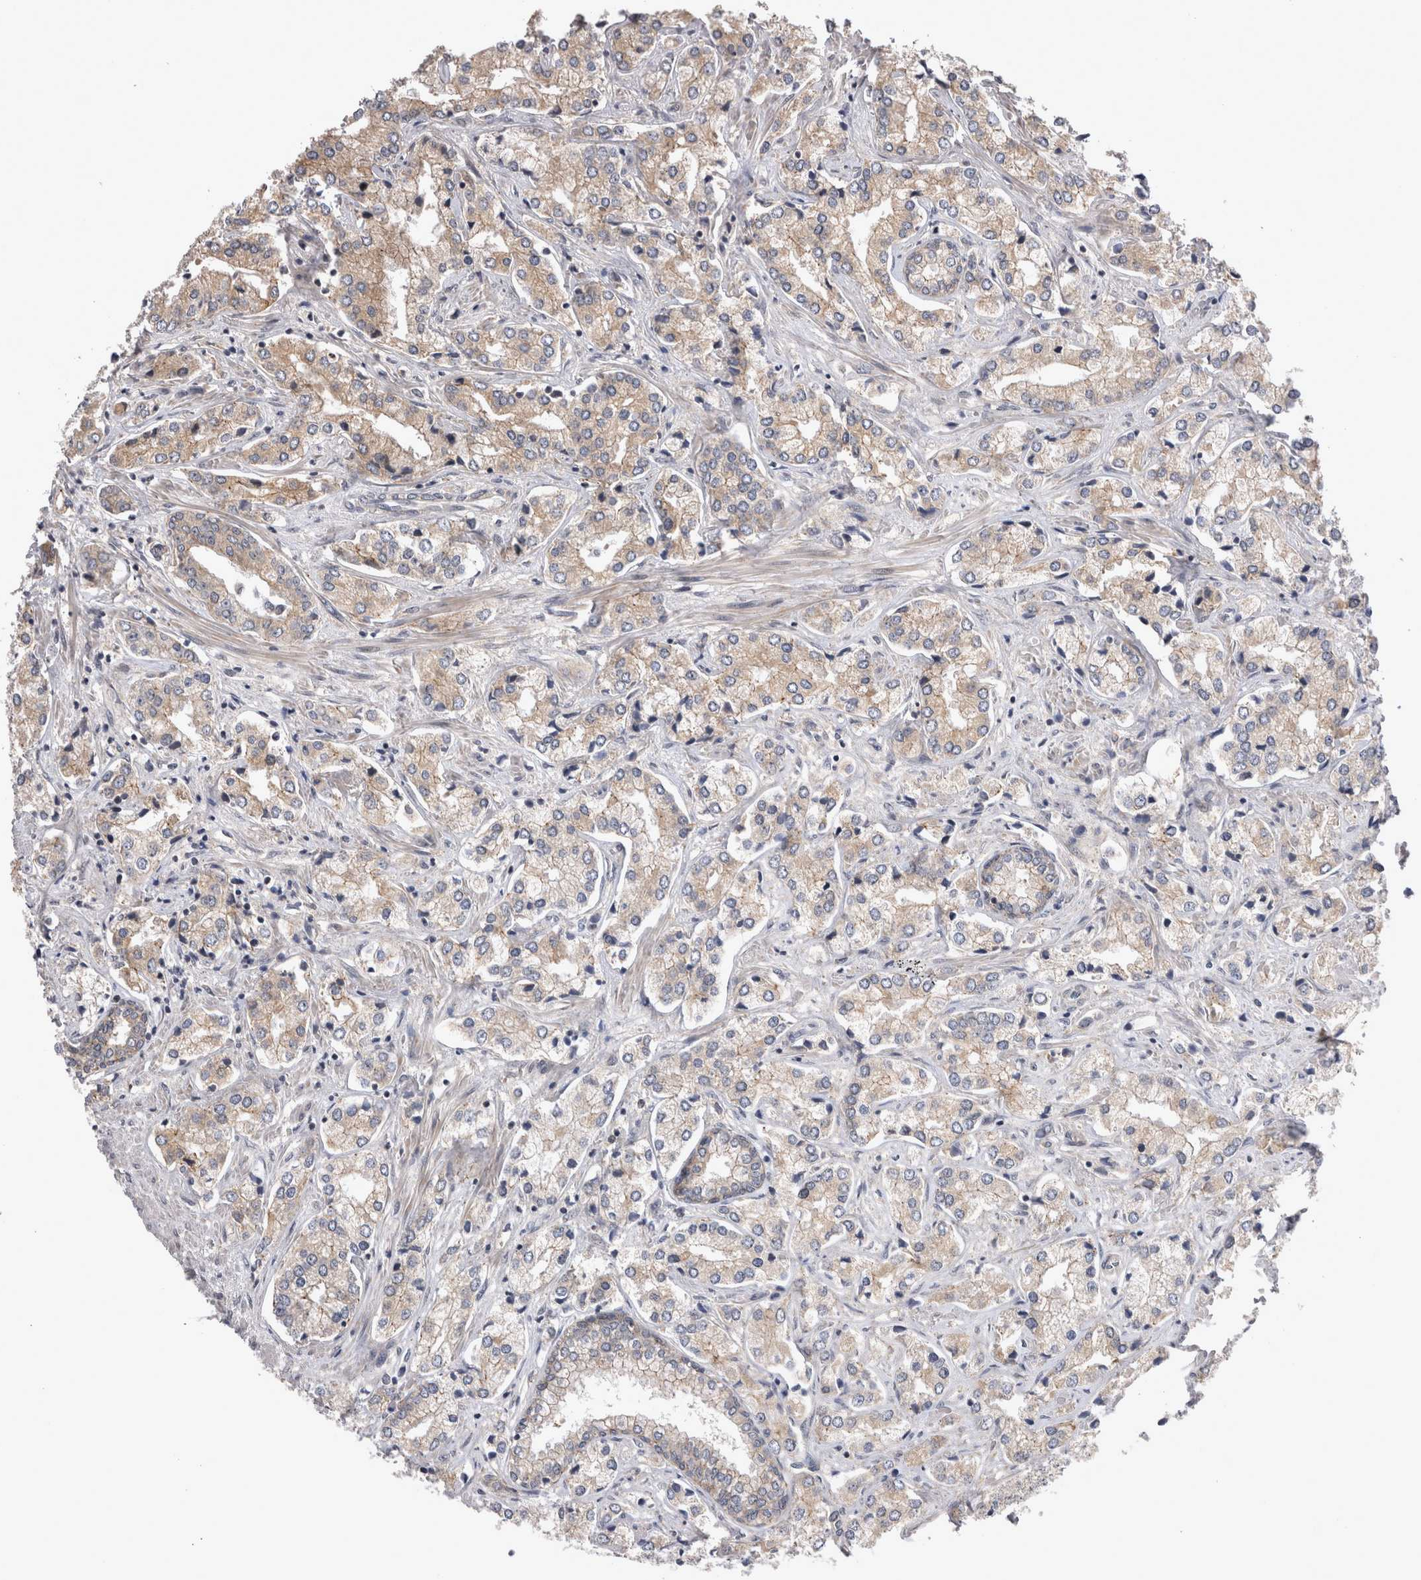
{"staining": {"intensity": "weak", "quantity": ">75%", "location": "cytoplasmic/membranous"}, "tissue": "prostate cancer", "cell_type": "Tumor cells", "image_type": "cancer", "snomed": [{"axis": "morphology", "description": "Adenocarcinoma, High grade"}, {"axis": "topography", "description": "Prostate"}], "caption": "IHC of high-grade adenocarcinoma (prostate) exhibits low levels of weak cytoplasmic/membranous positivity in approximately >75% of tumor cells.", "gene": "NENF", "patient": {"sex": "male", "age": 66}}